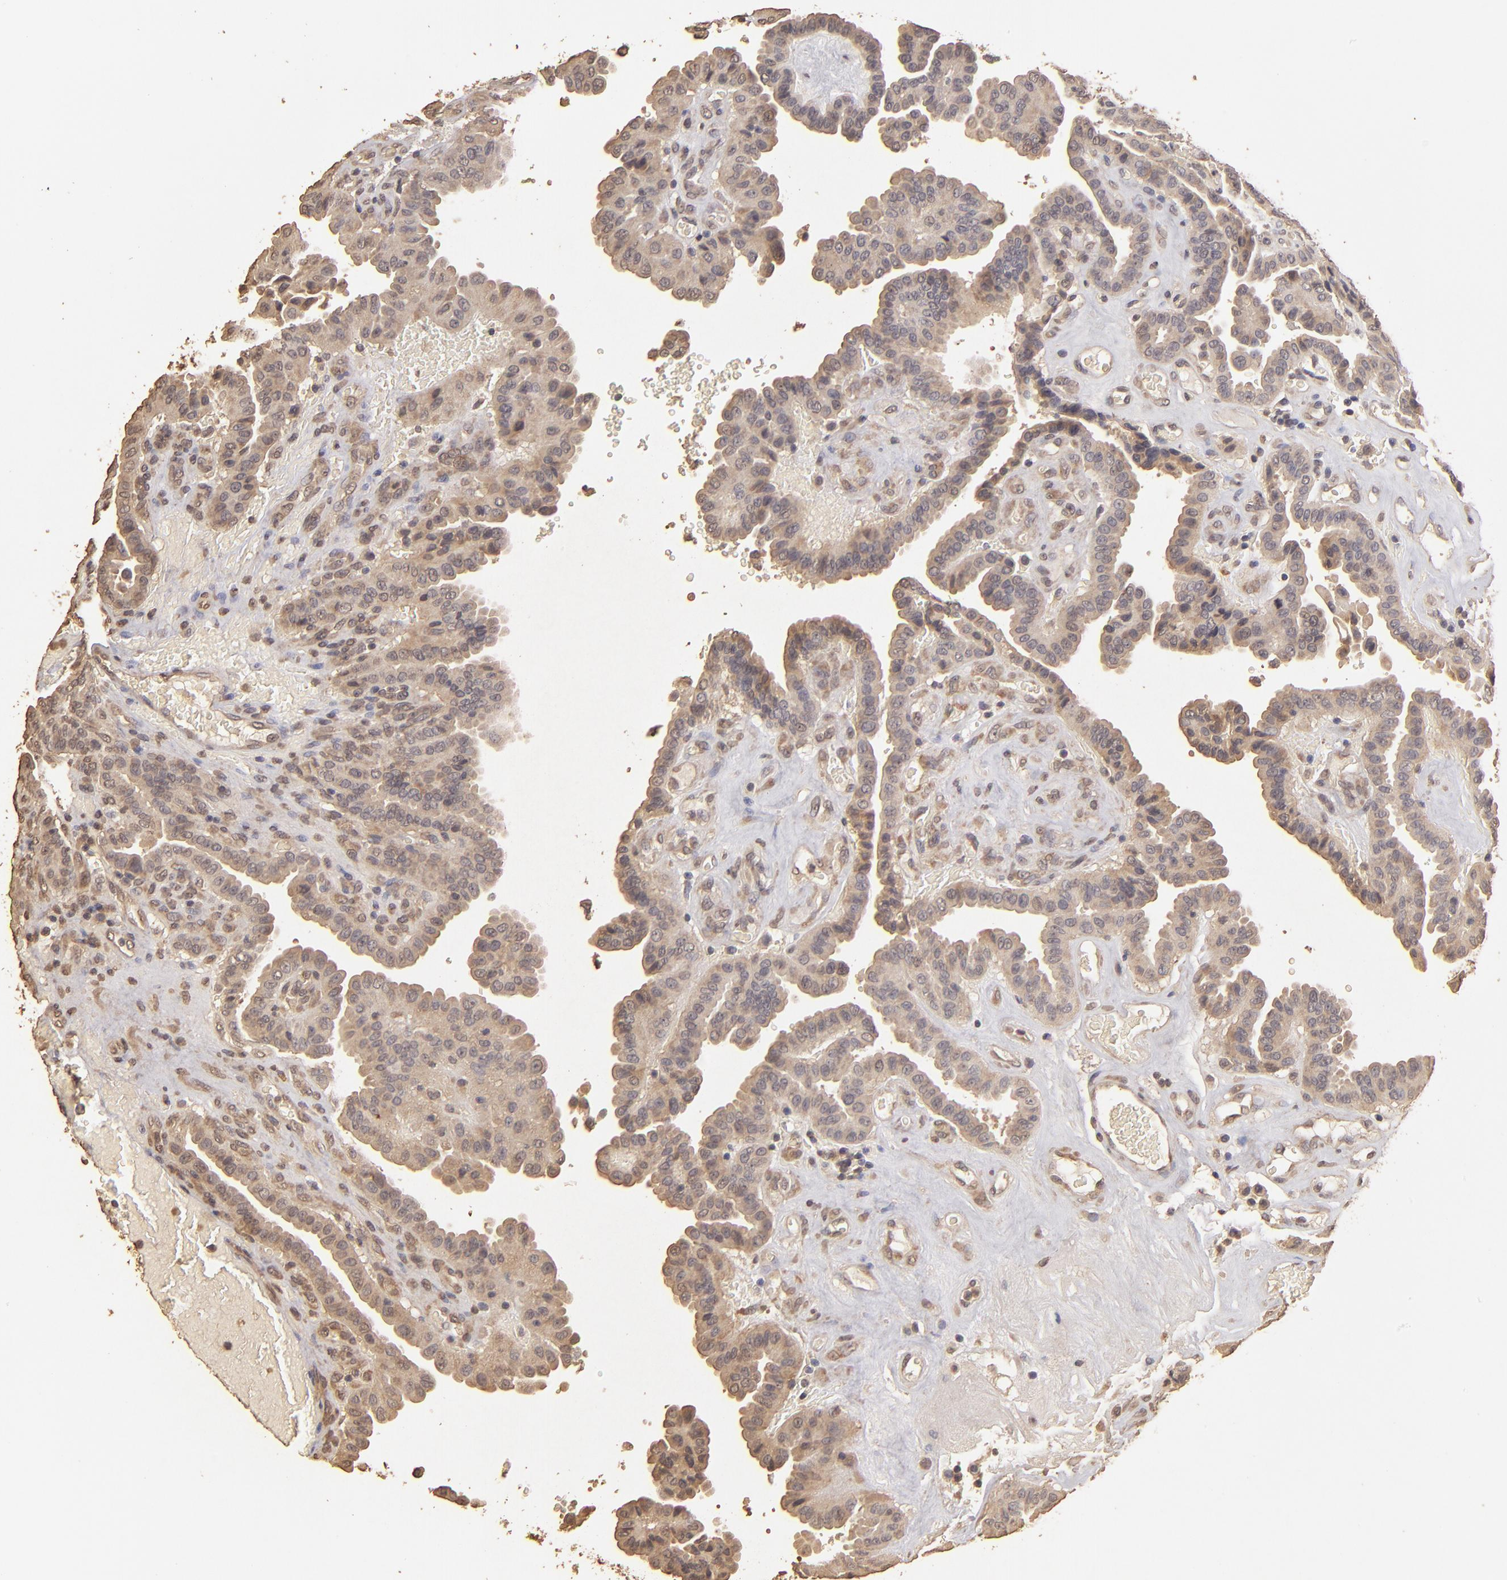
{"staining": {"intensity": "moderate", "quantity": ">75%", "location": "cytoplasmic/membranous"}, "tissue": "thyroid cancer", "cell_type": "Tumor cells", "image_type": "cancer", "snomed": [{"axis": "morphology", "description": "Papillary adenocarcinoma, NOS"}, {"axis": "topography", "description": "Thyroid gland"}], "caption": "Human thyroid cancer (papillary adenocarcinoma) stained with a brown dye demonstrates moderate cytoplasmic/membranous positive staining in about >75% of tumor cells.", "gene": "OPHN1", "patient": {"sex": "male", "age": 87}}